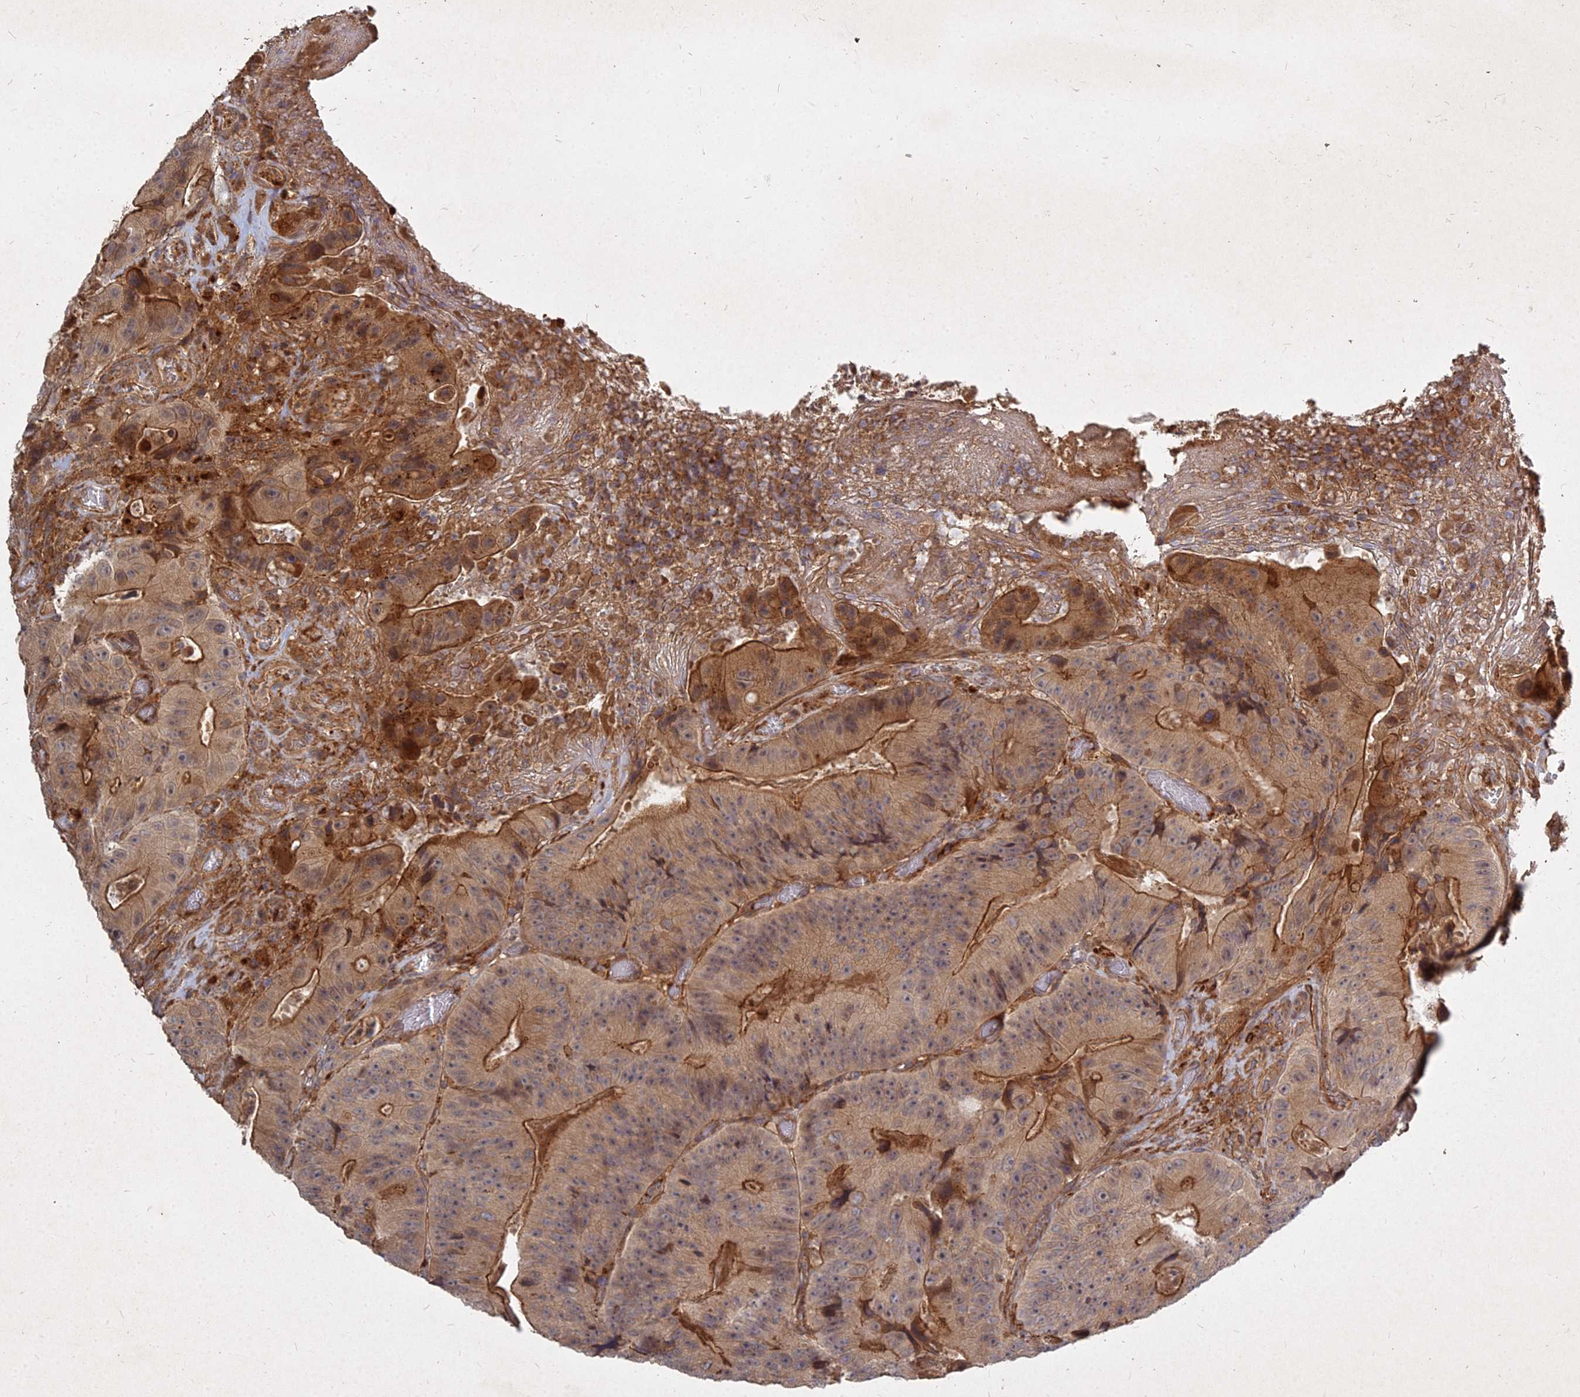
{"staining": {"intensity": "strong", "quantity": ">75%", "location": "cytoplasmic/membranous"}, "tissue": "colorectal cancer", "cell_type": "Tumor cells", "image_type": "cancer", "snomed": [{"axis": "morphology", "description": "Adenocarcinoma, NOS"}, {"axis": "topography", "description": "Colon"}], "caption": "This histopathology image displays IHC staining of colorectal cancer (adenocarcinoma), with high strong cytoplasmic/membranous positivity in about >75% of tumor cells.", "gene": "UBE2W", "patient": {"sex": "female", "age": 86}}